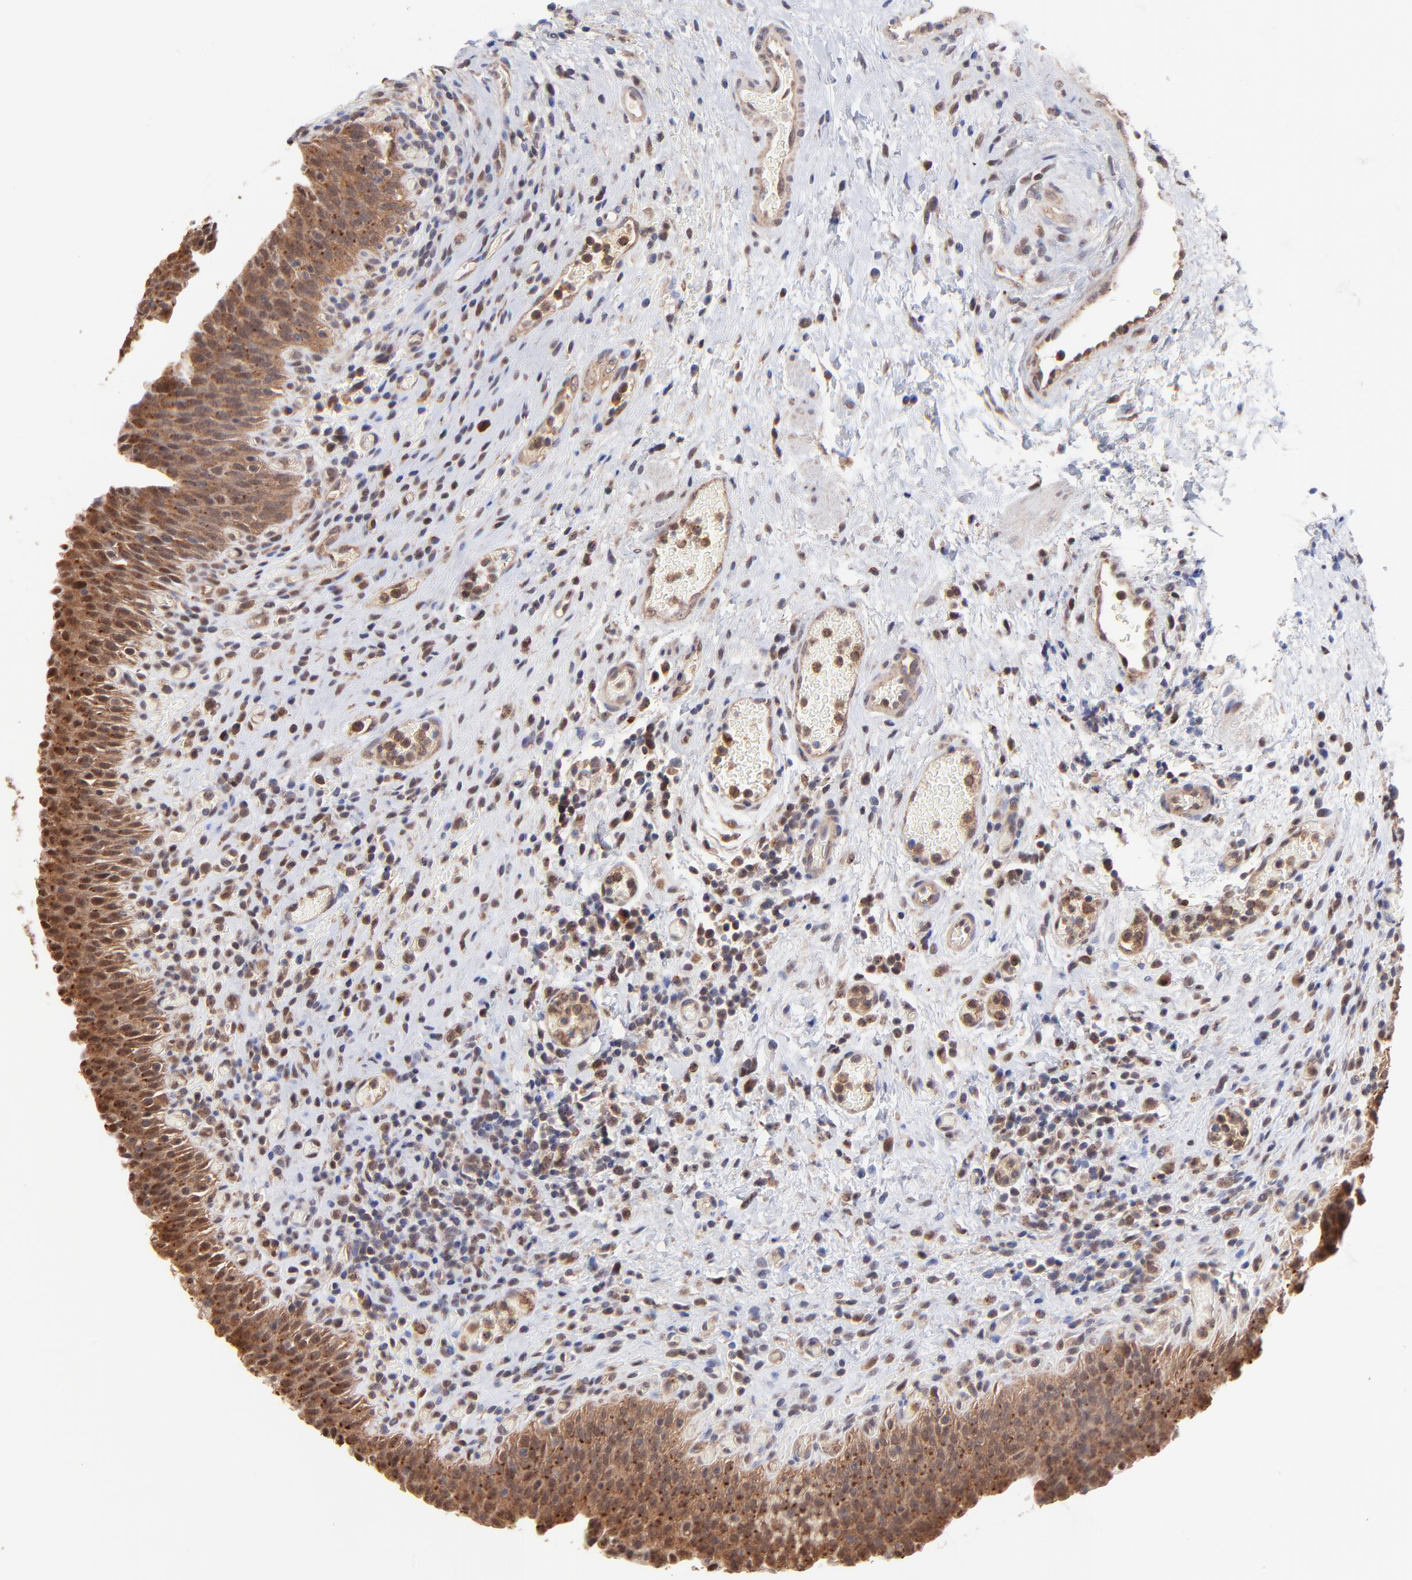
{"staining": {"intensity": "strong", "quantity": ">75%", "location": "cytoplasmic/membranous"}, "tissue": "urinary bladder", "cell_type": "Urothelial cells", "image_type": "normal", "snomed": [{"axis": "morphology", "description": "Normal tissue, NOS"}, {"axis": "morphology", "description": "Urothelial carcinoma, High grade"}, {"axis": "topography", "description": "Urinary bladder"}], "caption": "Strong cytoplasmic/membranous staining is seen in about >75% of urothelial cells in normal urinary bladder. (IHC, brightfield microscopy, high magnification).", "gene": "PSMA6", "patient": {"sex": "male", "age": 51}}